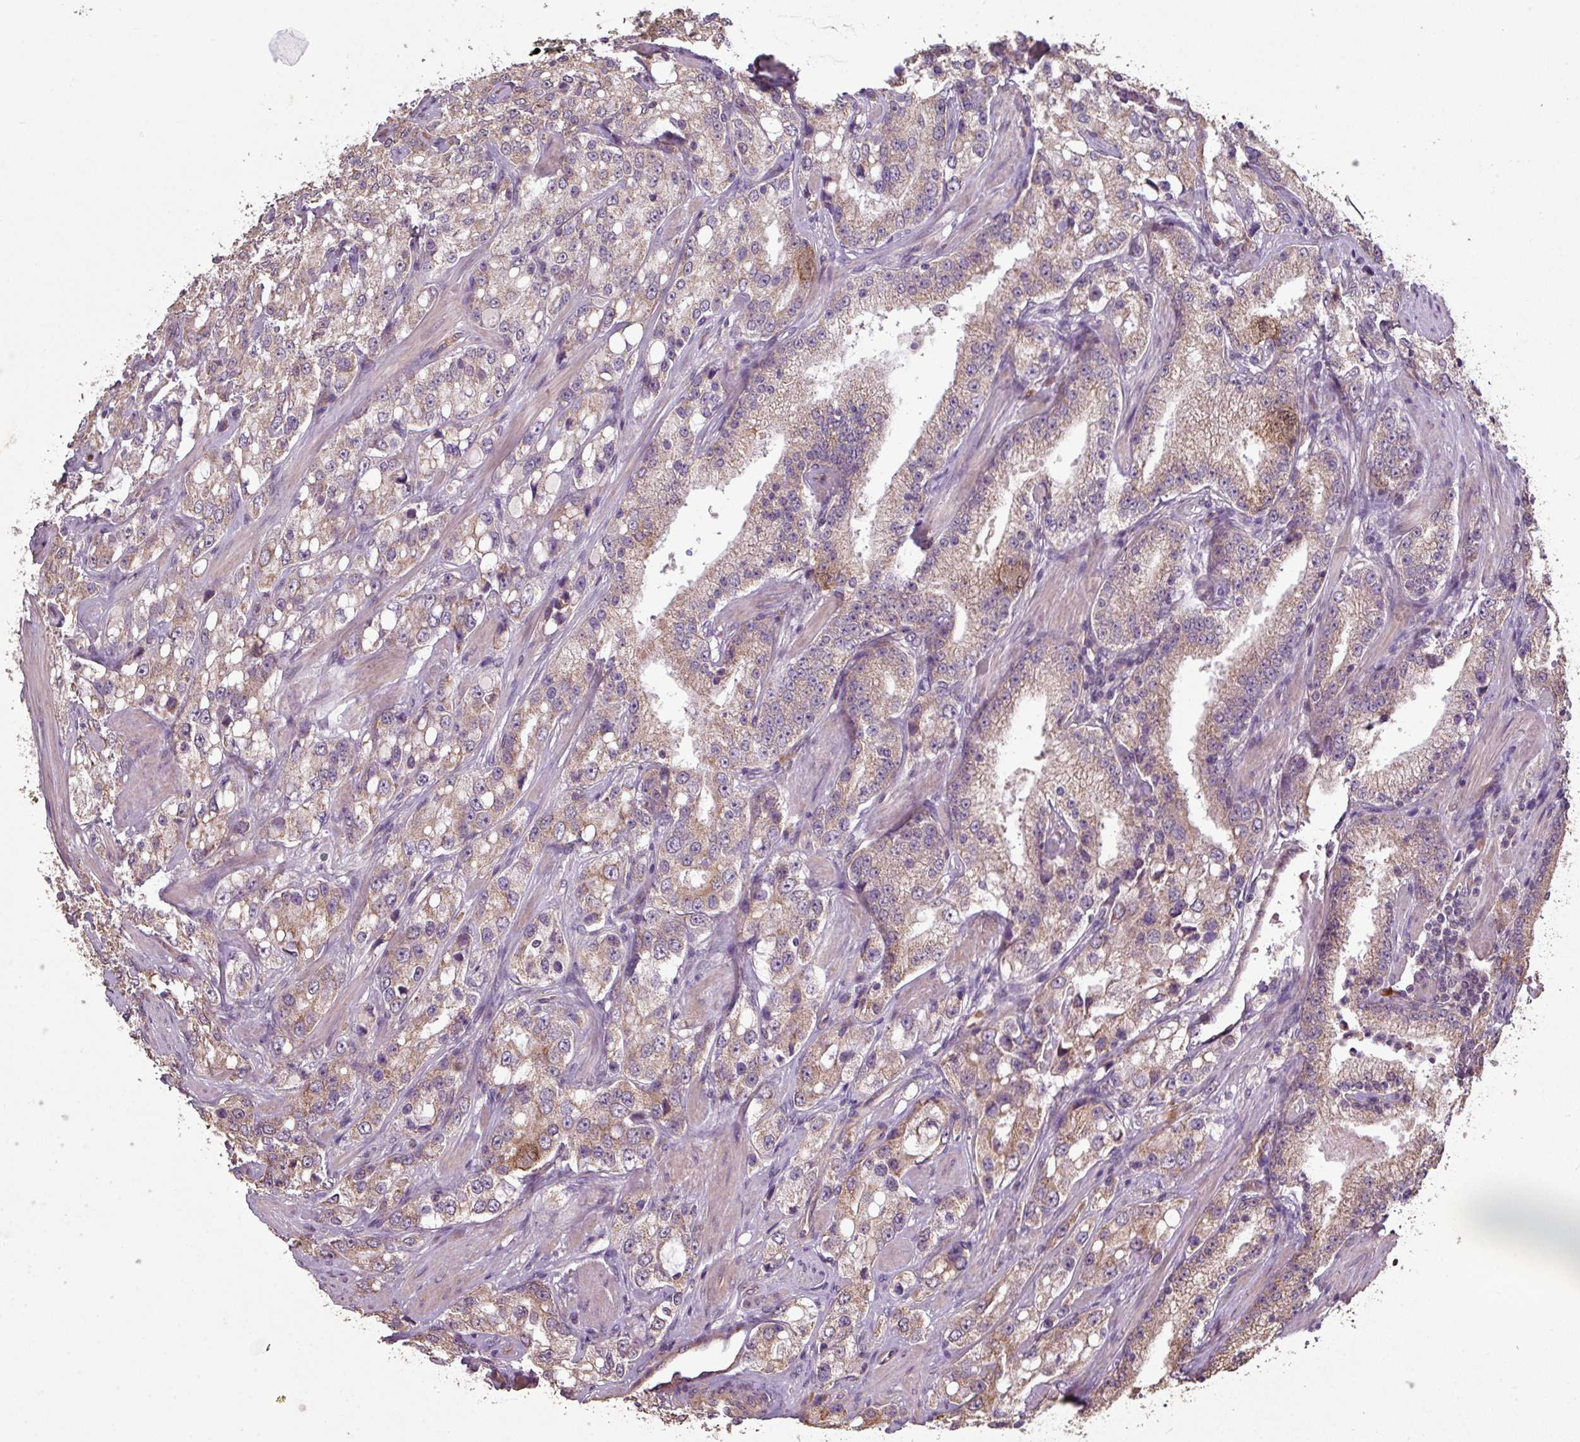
{"staining": {"intensity": "weak", "quantity": ">75%", "location": "cytoplasmic/membranous"}, "tissue": "prostate cancer", "cell_type": "Tumor cells", "image_type": "cancer", "snomed": [{"axis": "morphology", "description": "Adenocarcinoma, High grade"}, {"axis": "topography", "description": "Prostate"}], "caption": "Adenocarcinoma (high-grade) (prostate) stained with immunohistochemistry exhibits weak cytoplasmic/membranous expression in about >75% of tumor cells. The staining was performed using DAB (3,3'-diaminobenzidine) to visualize the protein expression in brown, while the nuclei were stained in blue with hematoxylin (Magnification: 20x).", "gene": "NHSL2", "patient": {"sex": "male", "age": 66}}